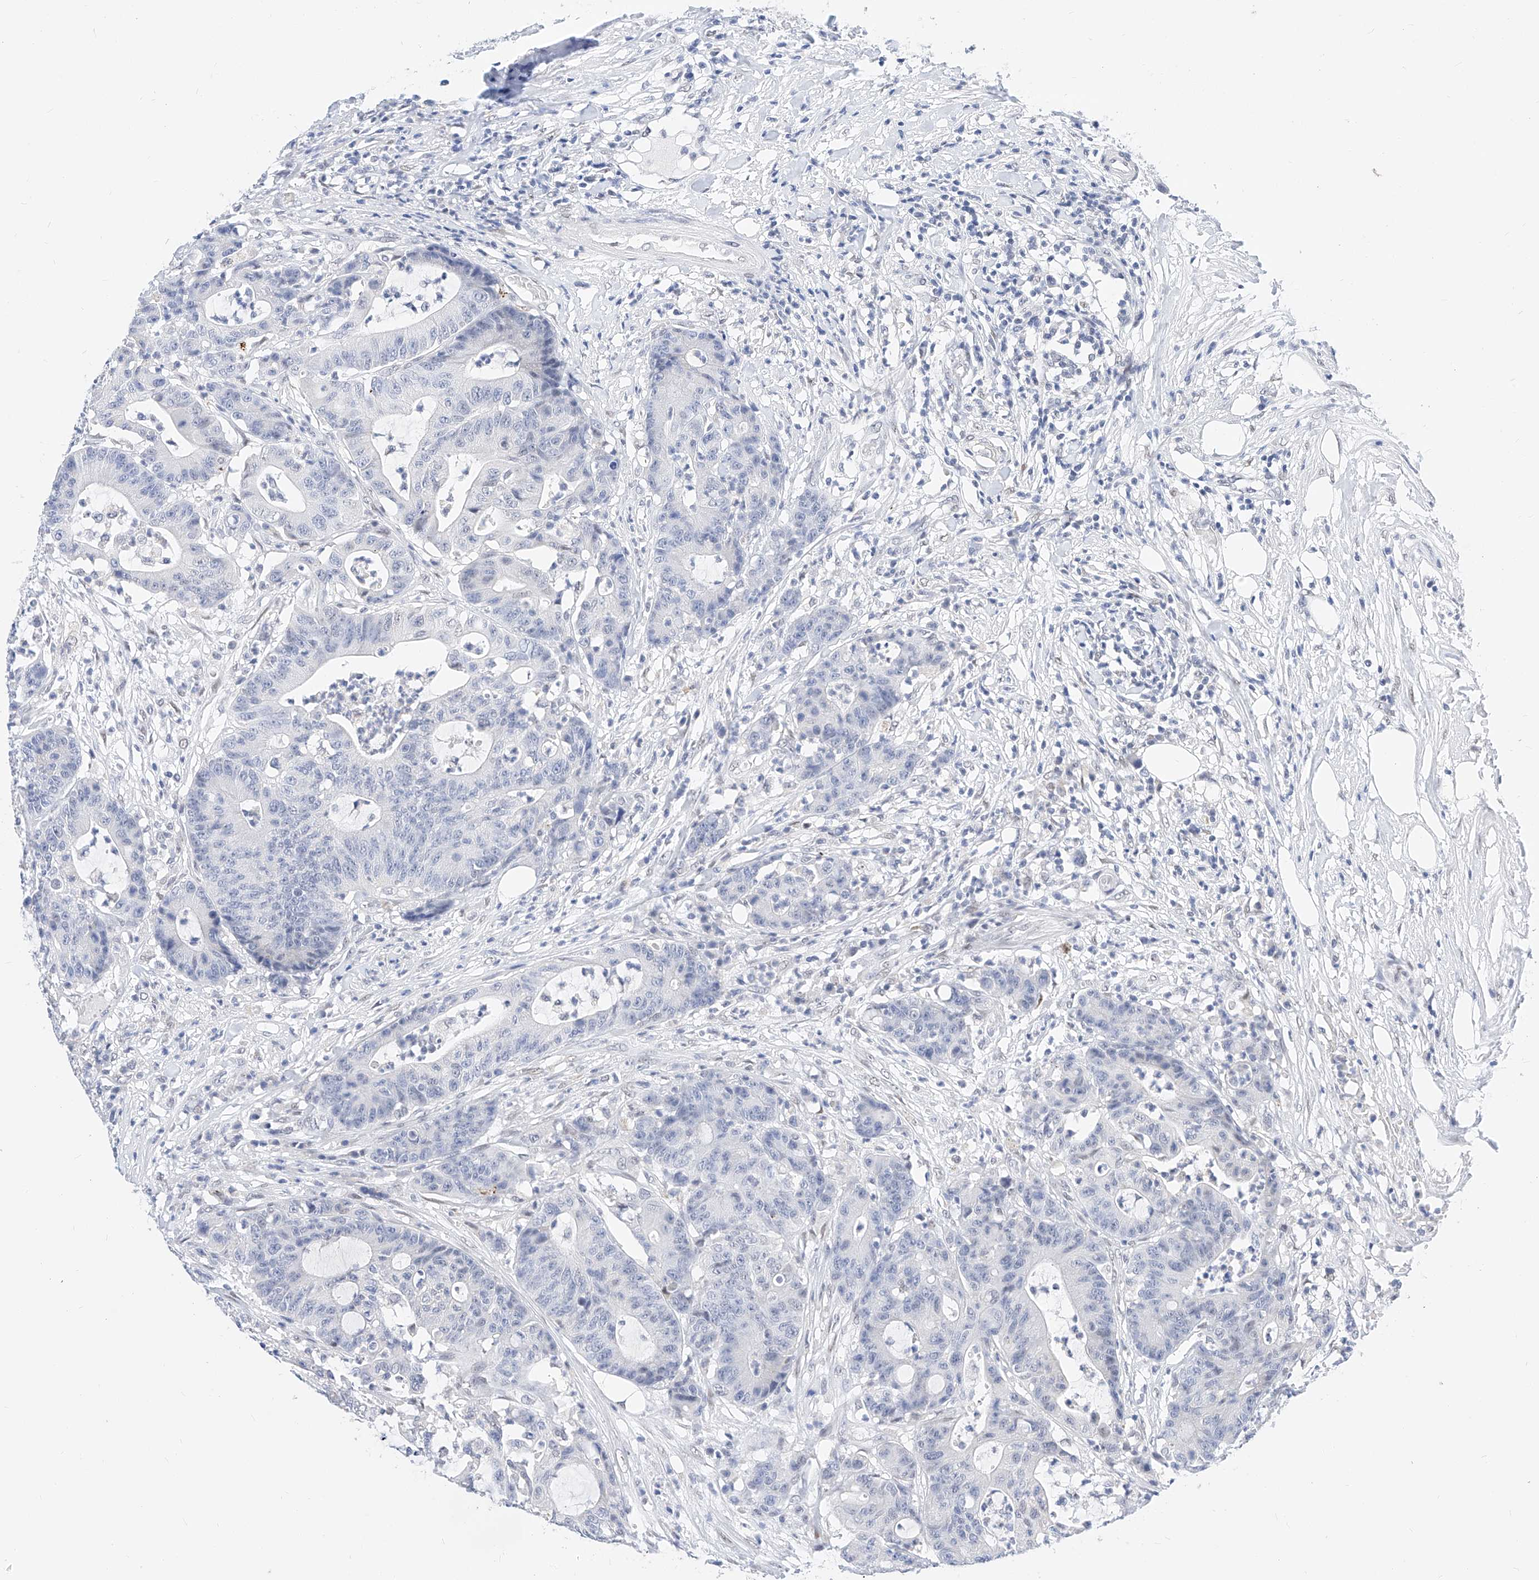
{"staining": {"intensity": "negative", "quantity": "none", "location": "none"}, "tissue": "colorectal cancer", "cell_type": "Tumor cells", "image_type": "cancer", "snomed": [{"axis": "morphology", "description": "Adenocarcinoma, NOS"}, {"axis": "topography", "description": "Colon"}], "caption": "Immunohistochemical staining of human colorectal cancer demonstrates no significant staining in tumor cells. The staining is performed using DAB brown chromogen with nuclei counter-stained in using hematoxylin.", "gene": "KCNJ1", "patient": {"sex": "female", "age": 84}}